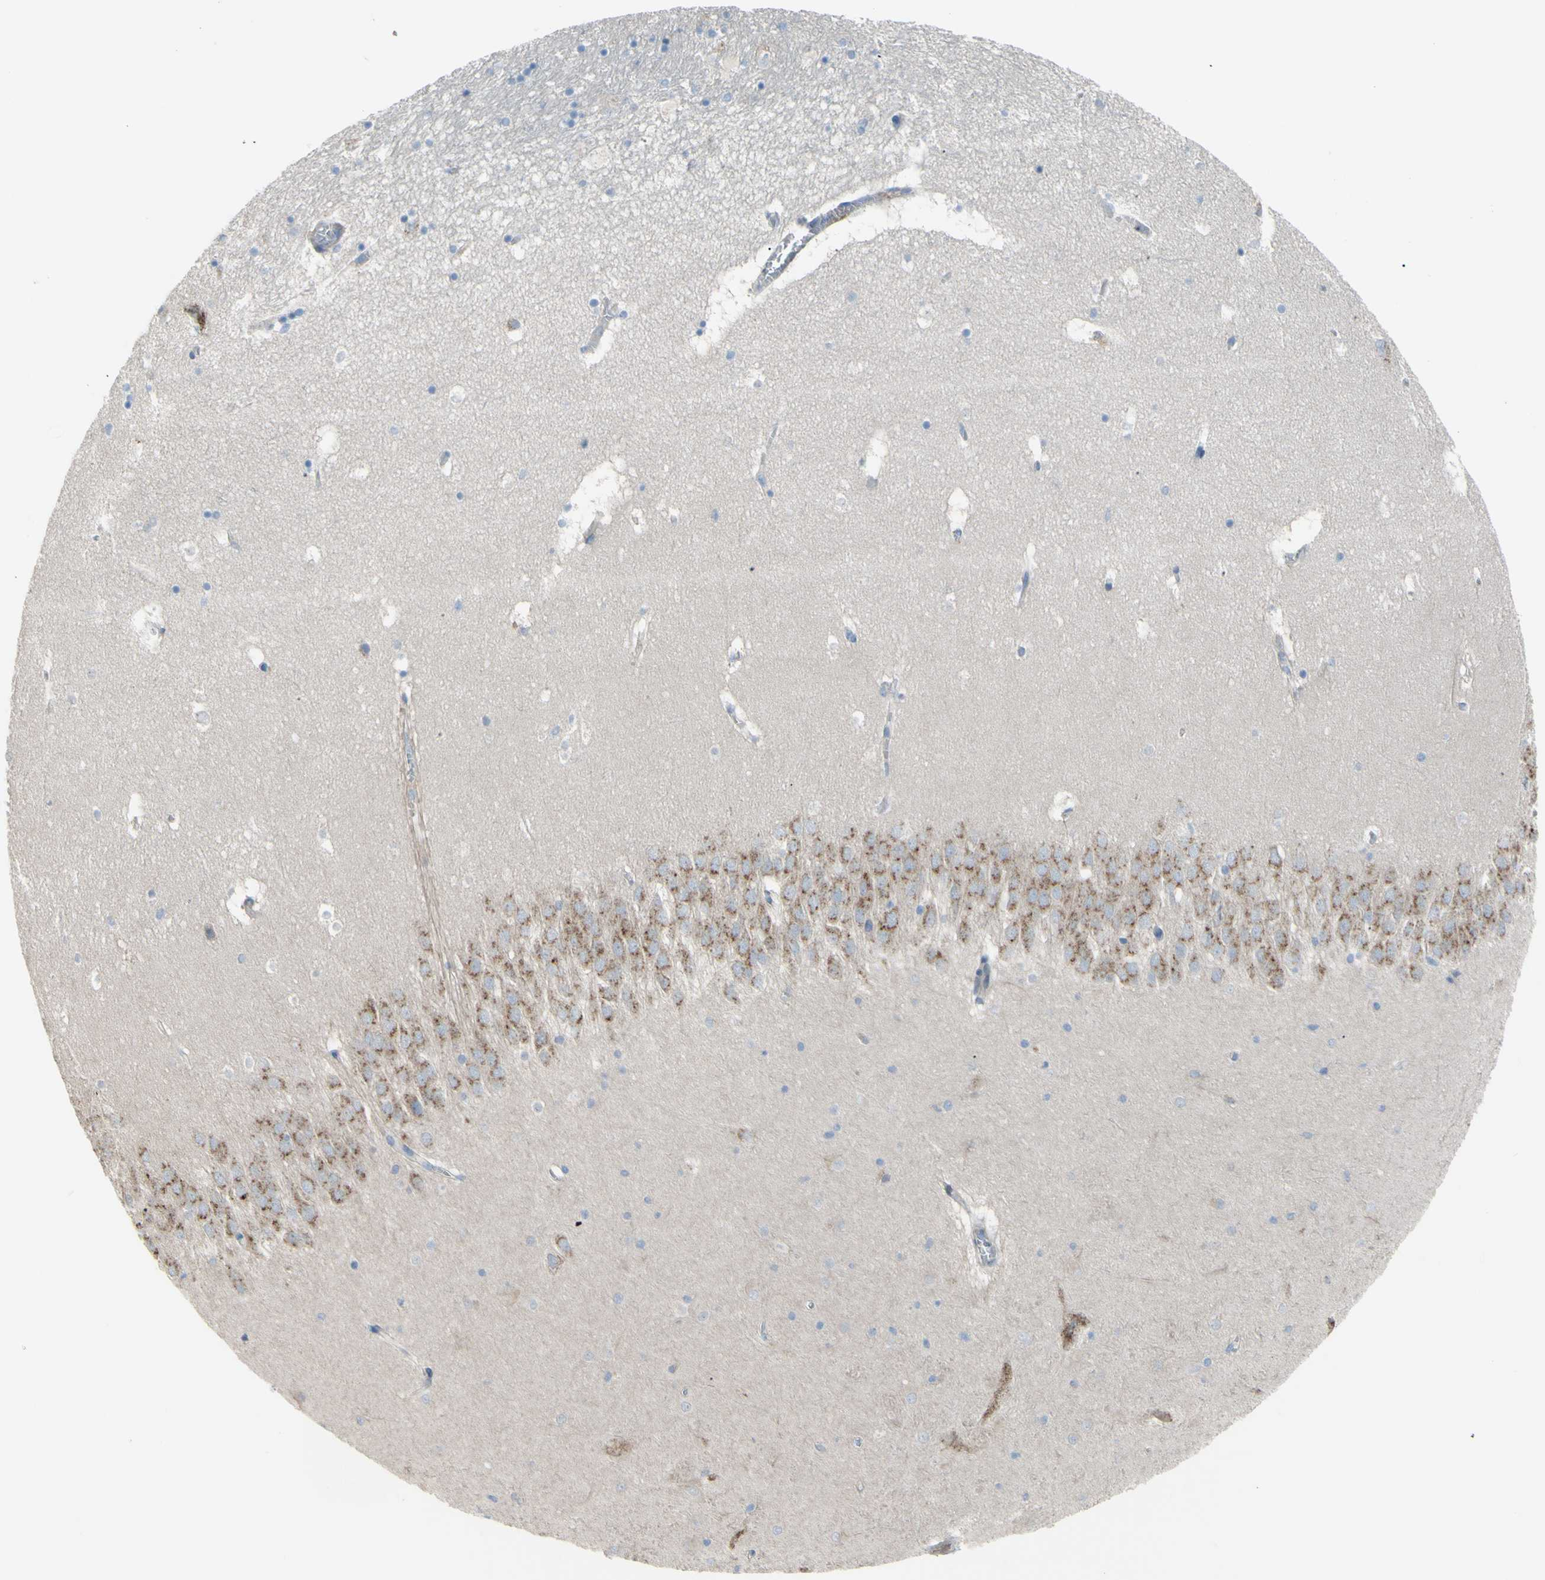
{"staining": {"intensity": "negative", "quantity": "none", "location": "none"}, "tissue": "hippocampus", "cell_type": "Glial cells", "image_type": "normal", "snomed": [{"axis": "morphology", "description": "Normal tissue, NOS"}, {"axis": "topography", "description": "Hippocampus"}], "caption": "DAB immunohistochemical staining of benign hippocampus exhibits no significant positivity in glial cells. The staining was performed using DAB (3,3'-diaminobenzidine) to visualize the protein expression in brown, while the nuclei were stained in blue with hematoxylin (Magnification: 20x).", "gene": "TMEM59L", "patient": {"sex": "male", "age": 45}}